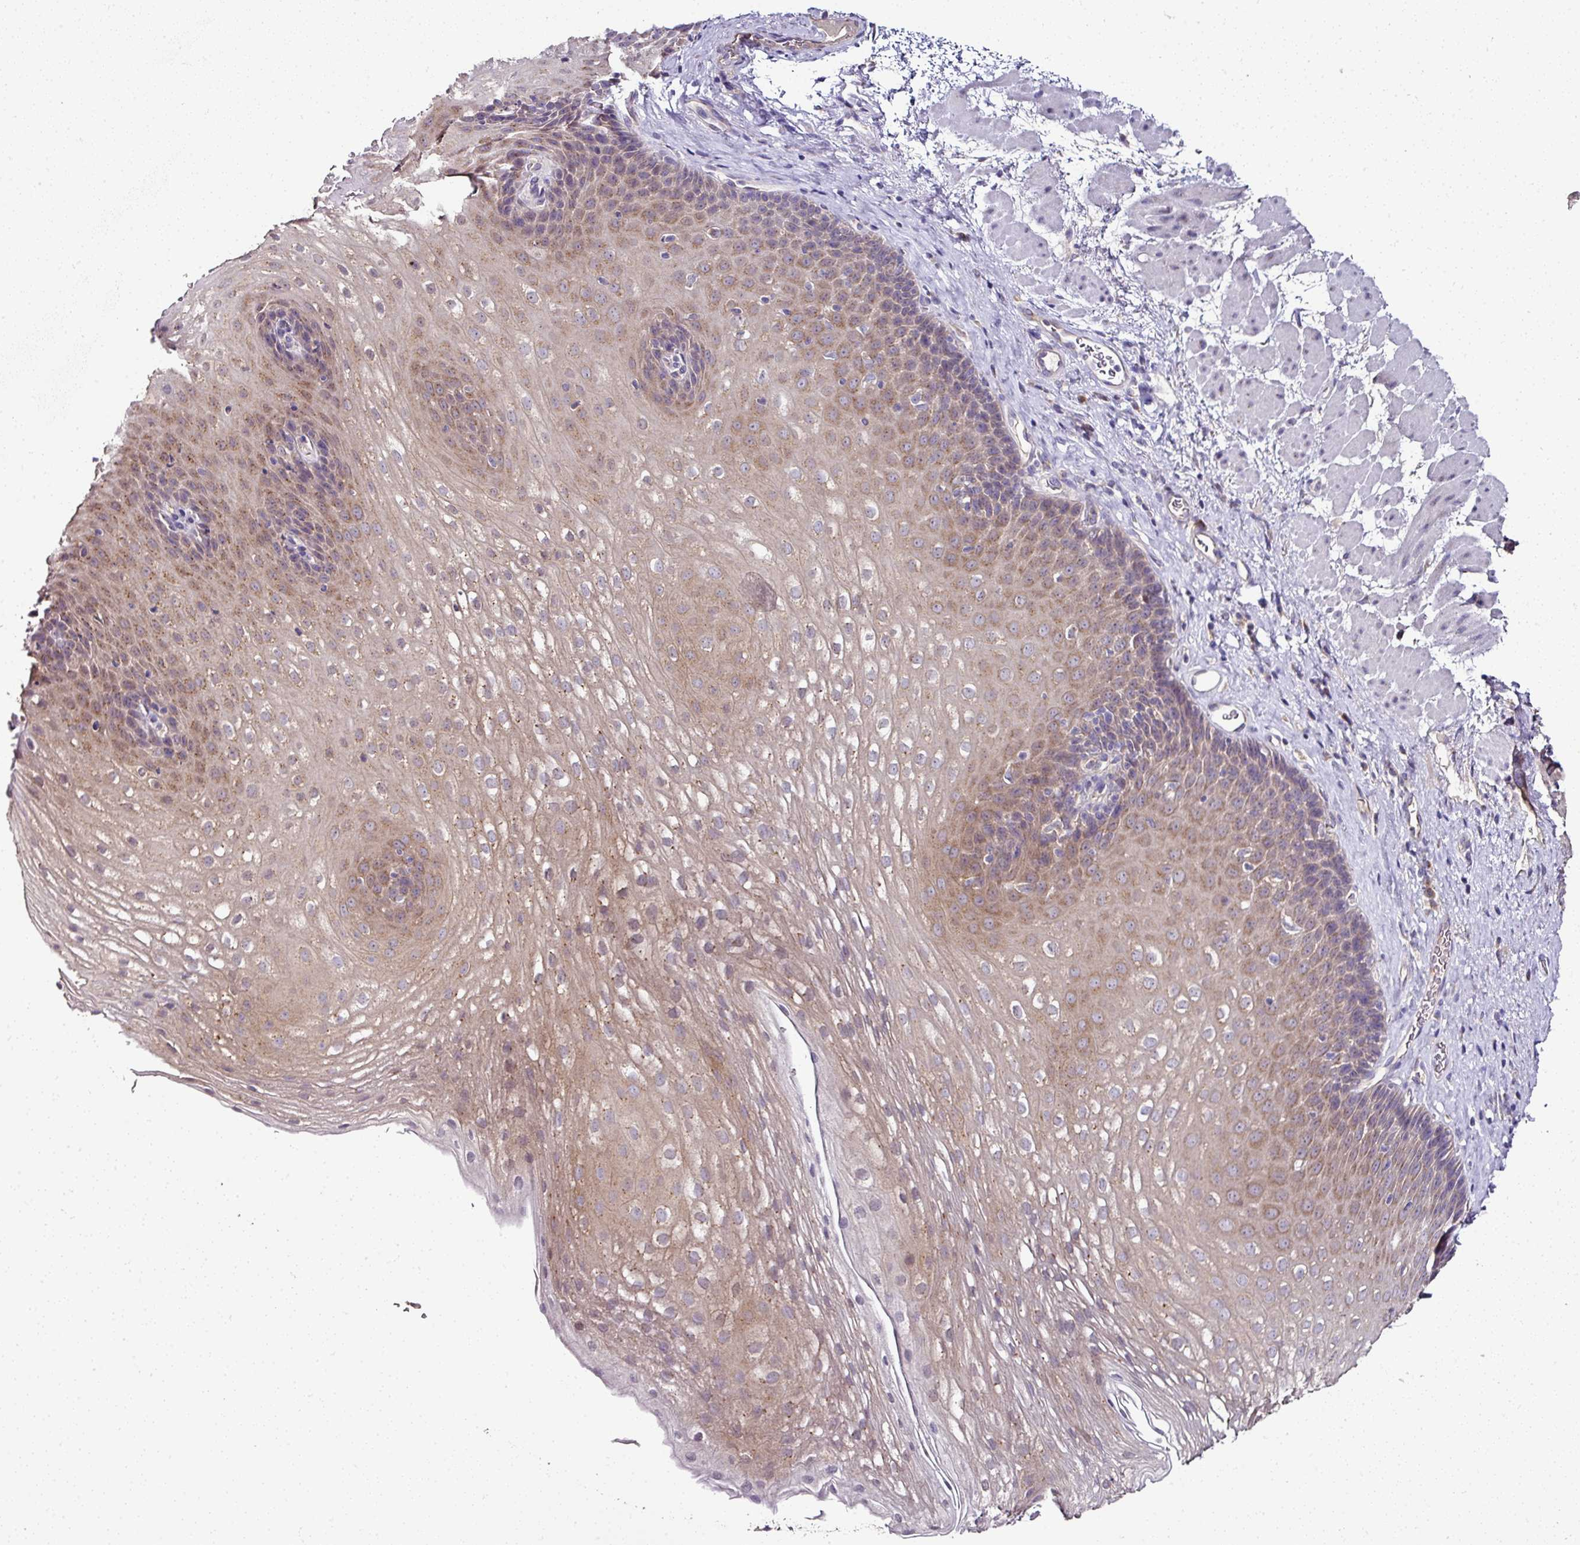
{"staining": {"intensity": "moderate", "quantity": "25%-75%", "location": "cytoplasmic/membranous"}, "tissue": "esophagus", "cell_type": "Squamous epithelial cells", "image_type": "normal", "snomed": [{"axis": "morphology", "description": "Normal tissue, NOS"}, {"axis": "topography", "description": "Esophagus"}], "caption": "An immunohistochemistry micrograph of unremarkable tissue is shown. Protein staining in brown highlights moderate cytoplasmic/membranous positivity in esophagus within squamous epithelial cells.", "gene": "SKIC2", "patient": {"sex": "female", "age": 66}}